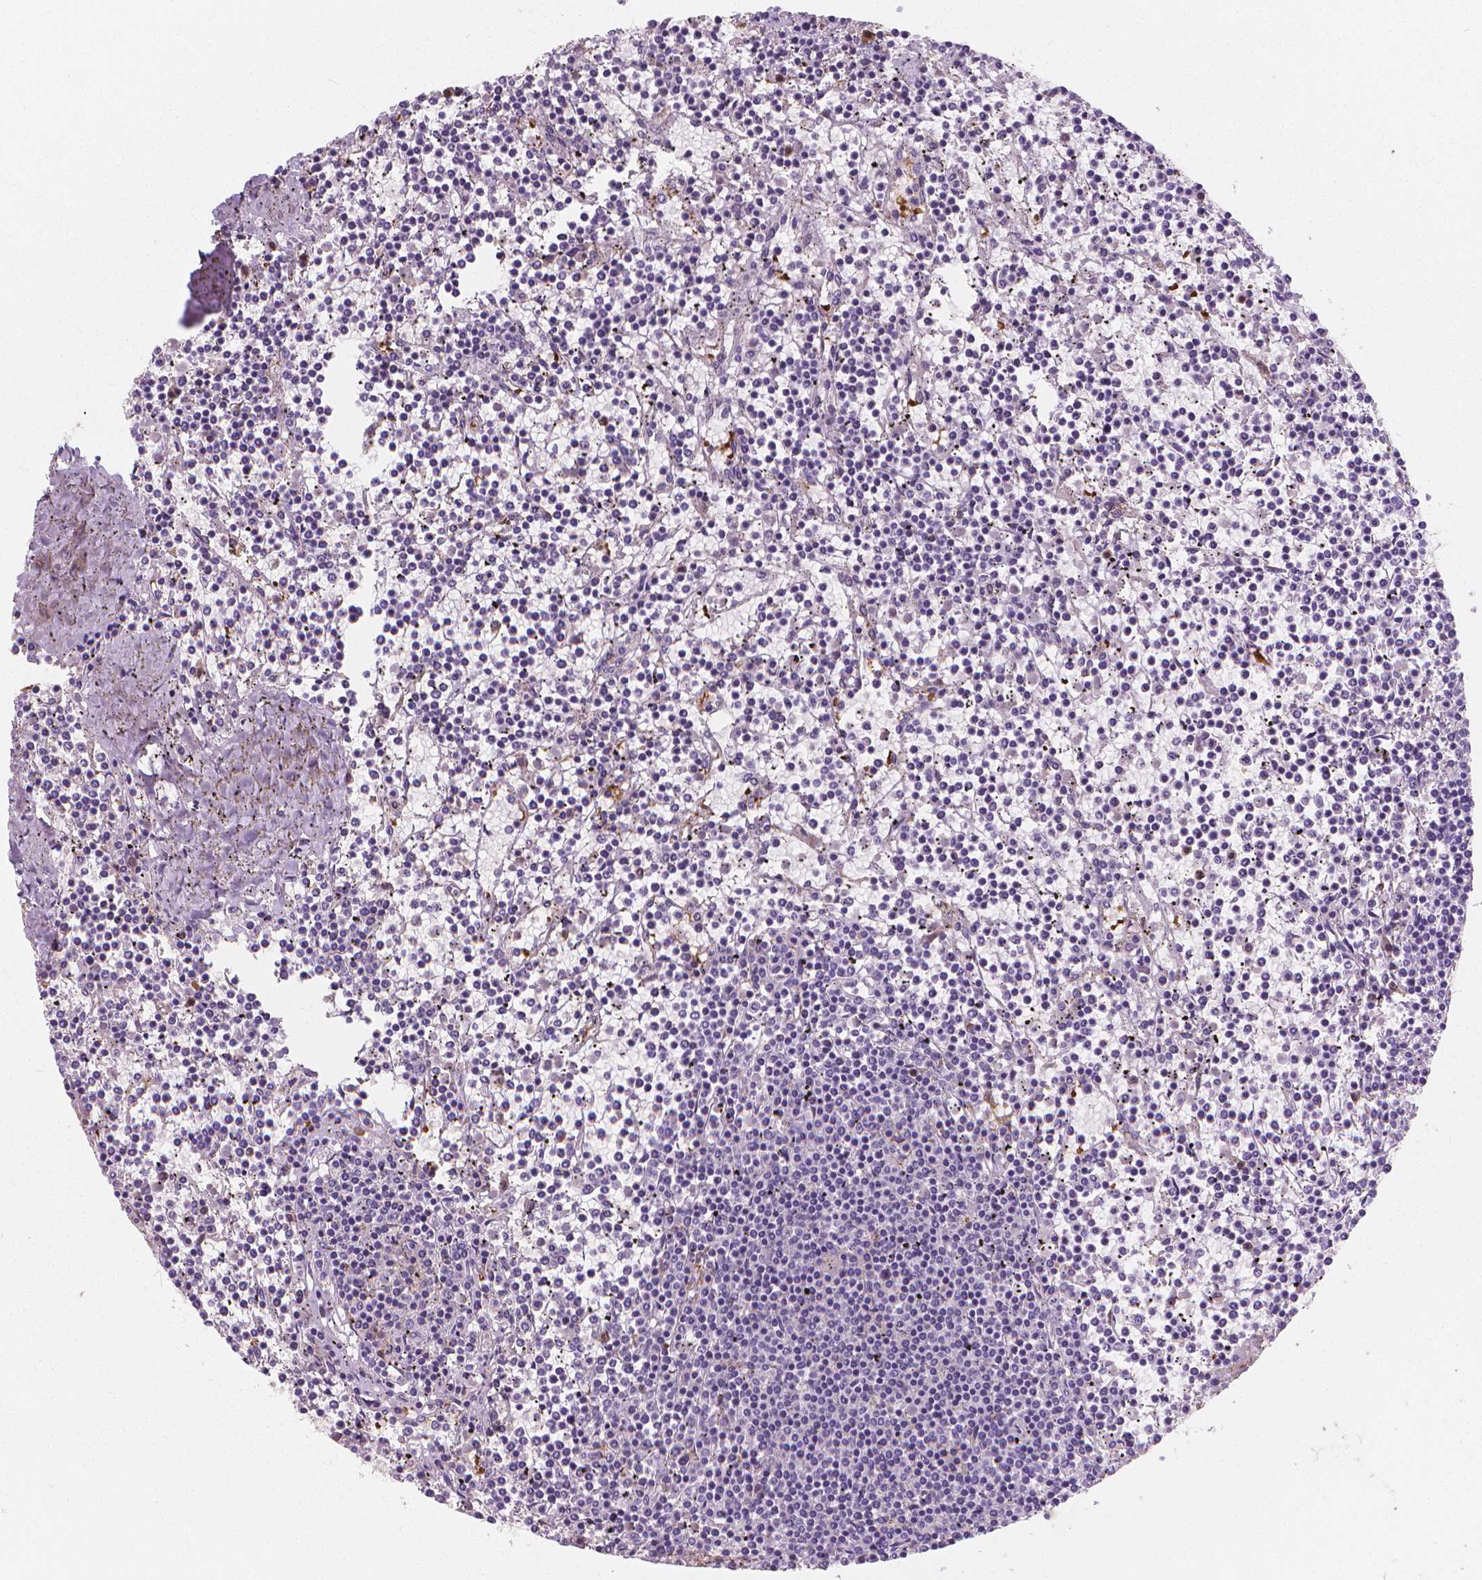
{"staining": {"intensity": "negative", "quantity": "none", "location": "none"}, "tissue": "lymphoma", "cell_type": "Tumor cells", "image_type": "cancer", "snomed": [{"axis": "morphology", "description": "Malignant lymphoma, non-Hodgkin's type, Low grade"}, {"axis": "topography", "description": "Spleen"}], "caption": "The image reveals no staining of tumor cells in low-grade malignant lymphoma, non-Hodgkin's type. (Immunohistochemistry (ihc), brightfield microscopy, high magnification).", "gene": "TNFAIP2", "patient": {"sex": "female", "age": 19}}